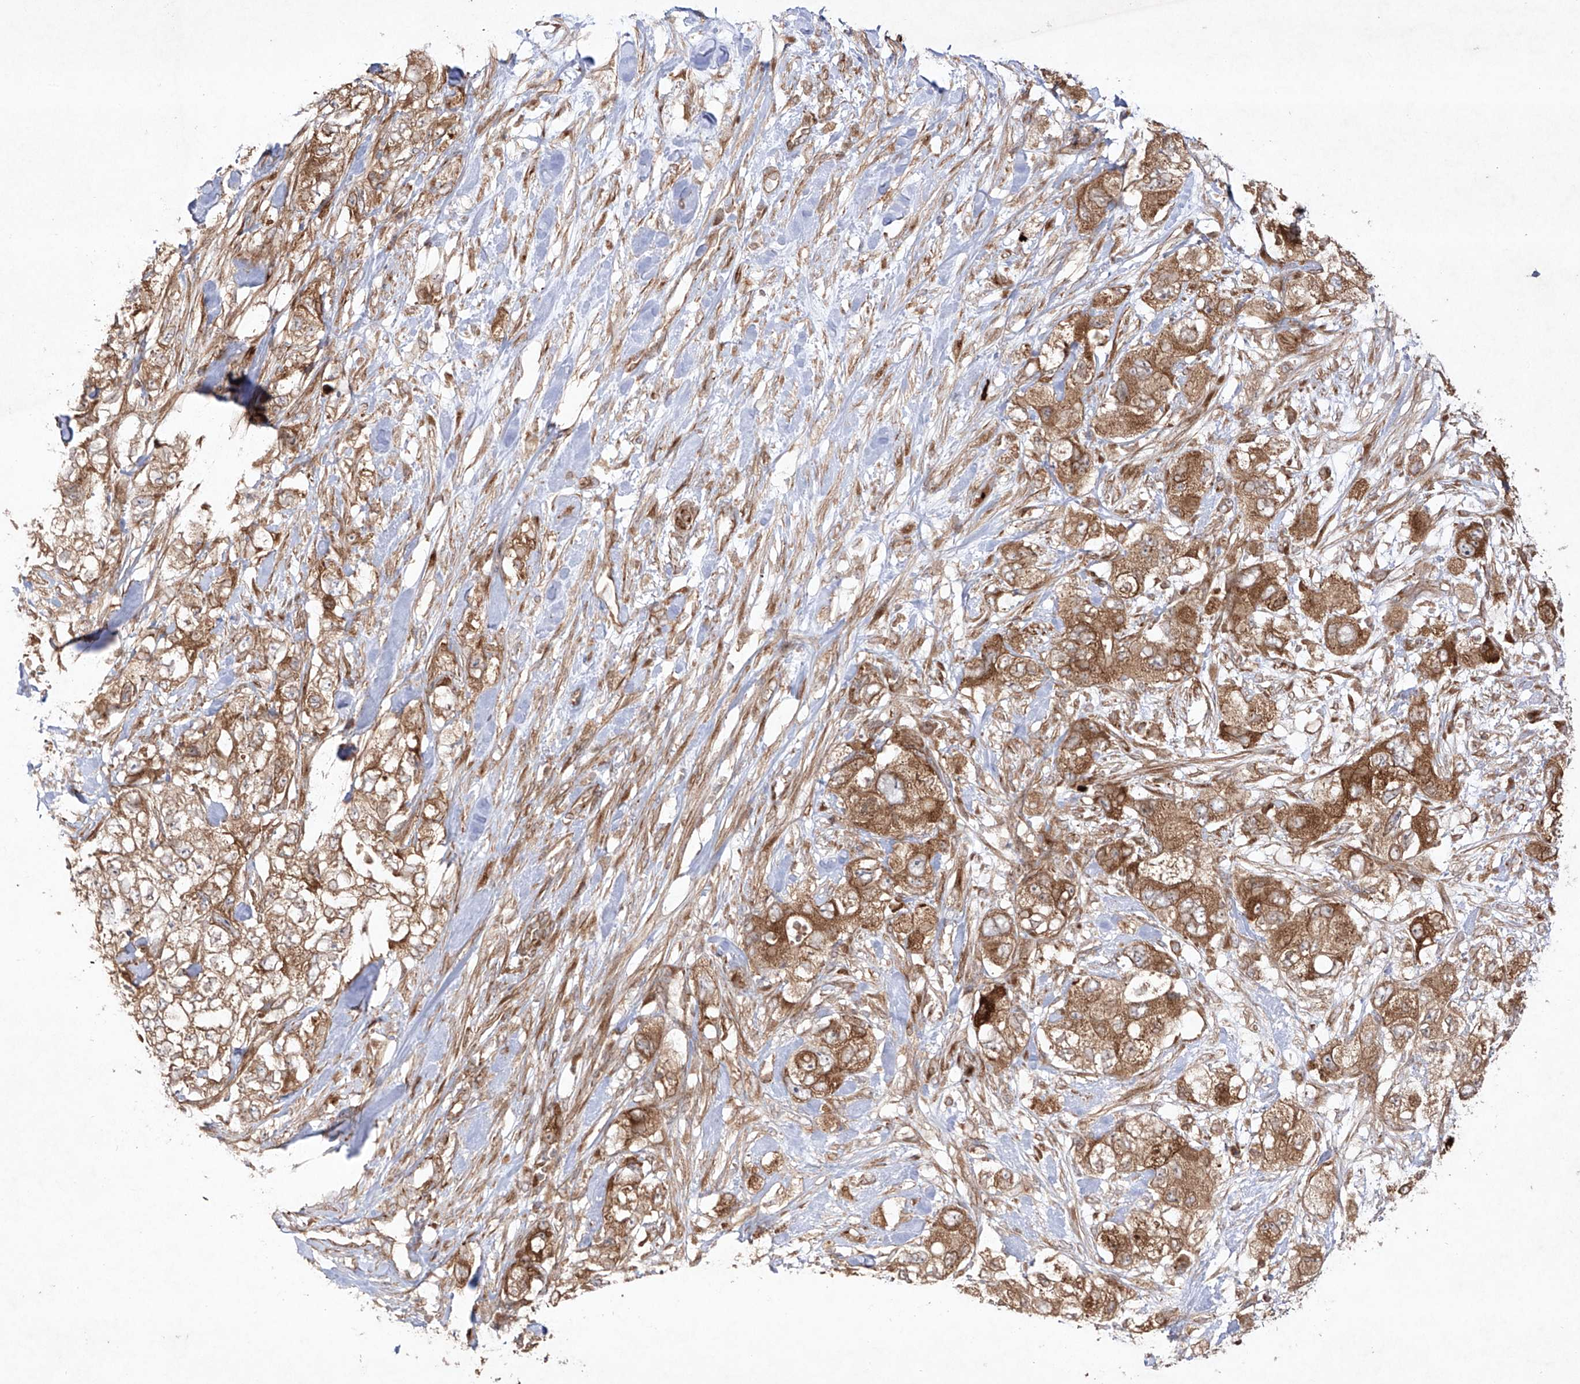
{"staining": {"intensity": "moderate", "quantity": ">75%", "location": "cytoplasmic/membranous"}, "tissue": "pancreatic cancer", "cell_type": "Tumor cells", "image_type": "cancer", "snomed": [{"axis": "morphology", "description": "Adenocarcinoma, NOS"}, {"axis": "topography", "description": "Pancreas"}], "caption": "Immunohistochemistry (IHC) image of adenocarcinoma (pancreatic) stained for a protein (brown), which exhibits medium levels of moderate cytoplasmic/membranous positivity in approximately >75% of tumor cells.", "gene": "YKT6", "patient": {"sex": "female", "age": 73}}